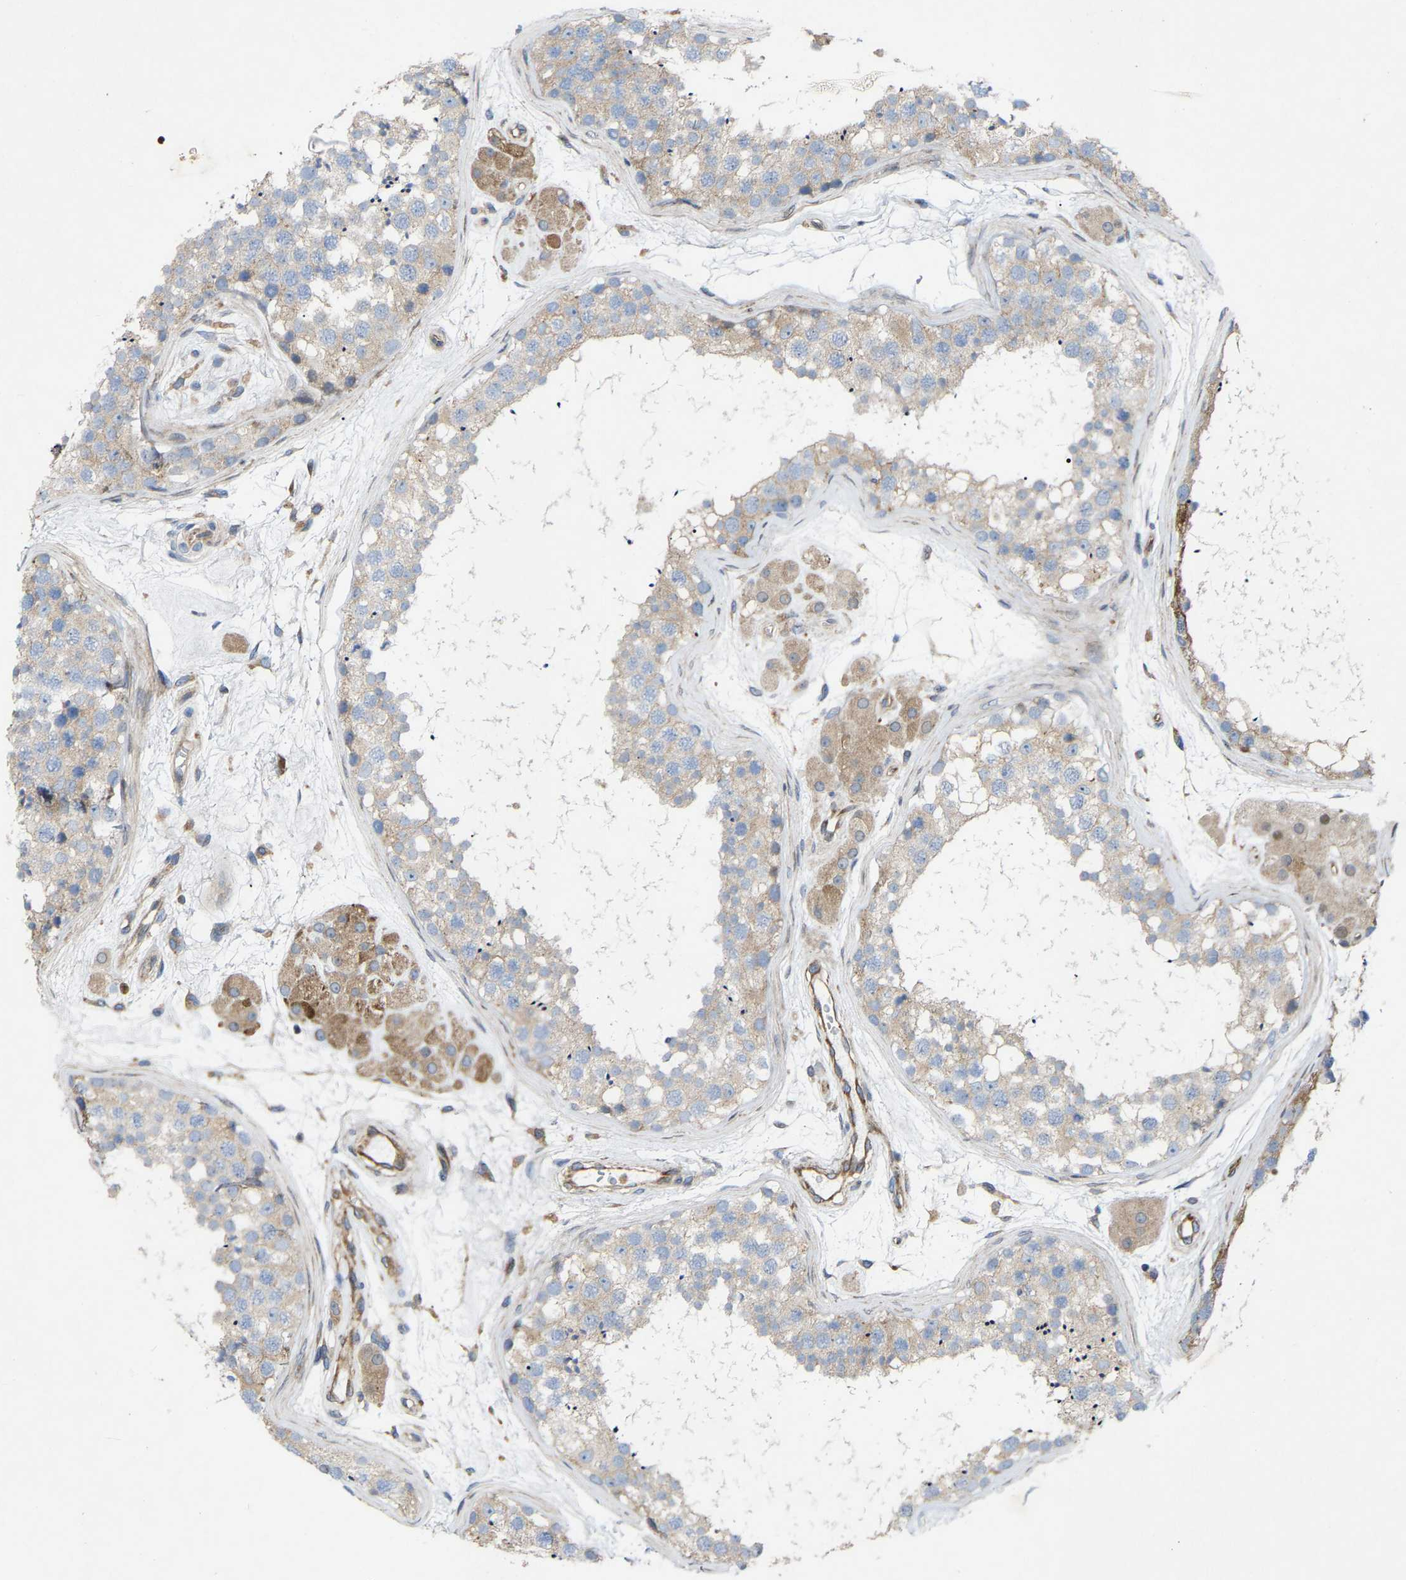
{"staining": {"intensity": "weak", "quantity": "<25%", "location": "cytoplasmic/membranous"}, "tissue": "testis", "cell_type": "Cells in seminiferous ducts", "image_type": "normal", "snomed": [{"axis": "morphology", "description": "Normal tissue, NOS"}, {"axis": "topography", "description": "Testis"}], "caption": "IHC of normal human testis reveals no positivity in cells in seminiferous ducts.", "gene": "TOR1B", "patient": {"sex": "male", "age": 56}}